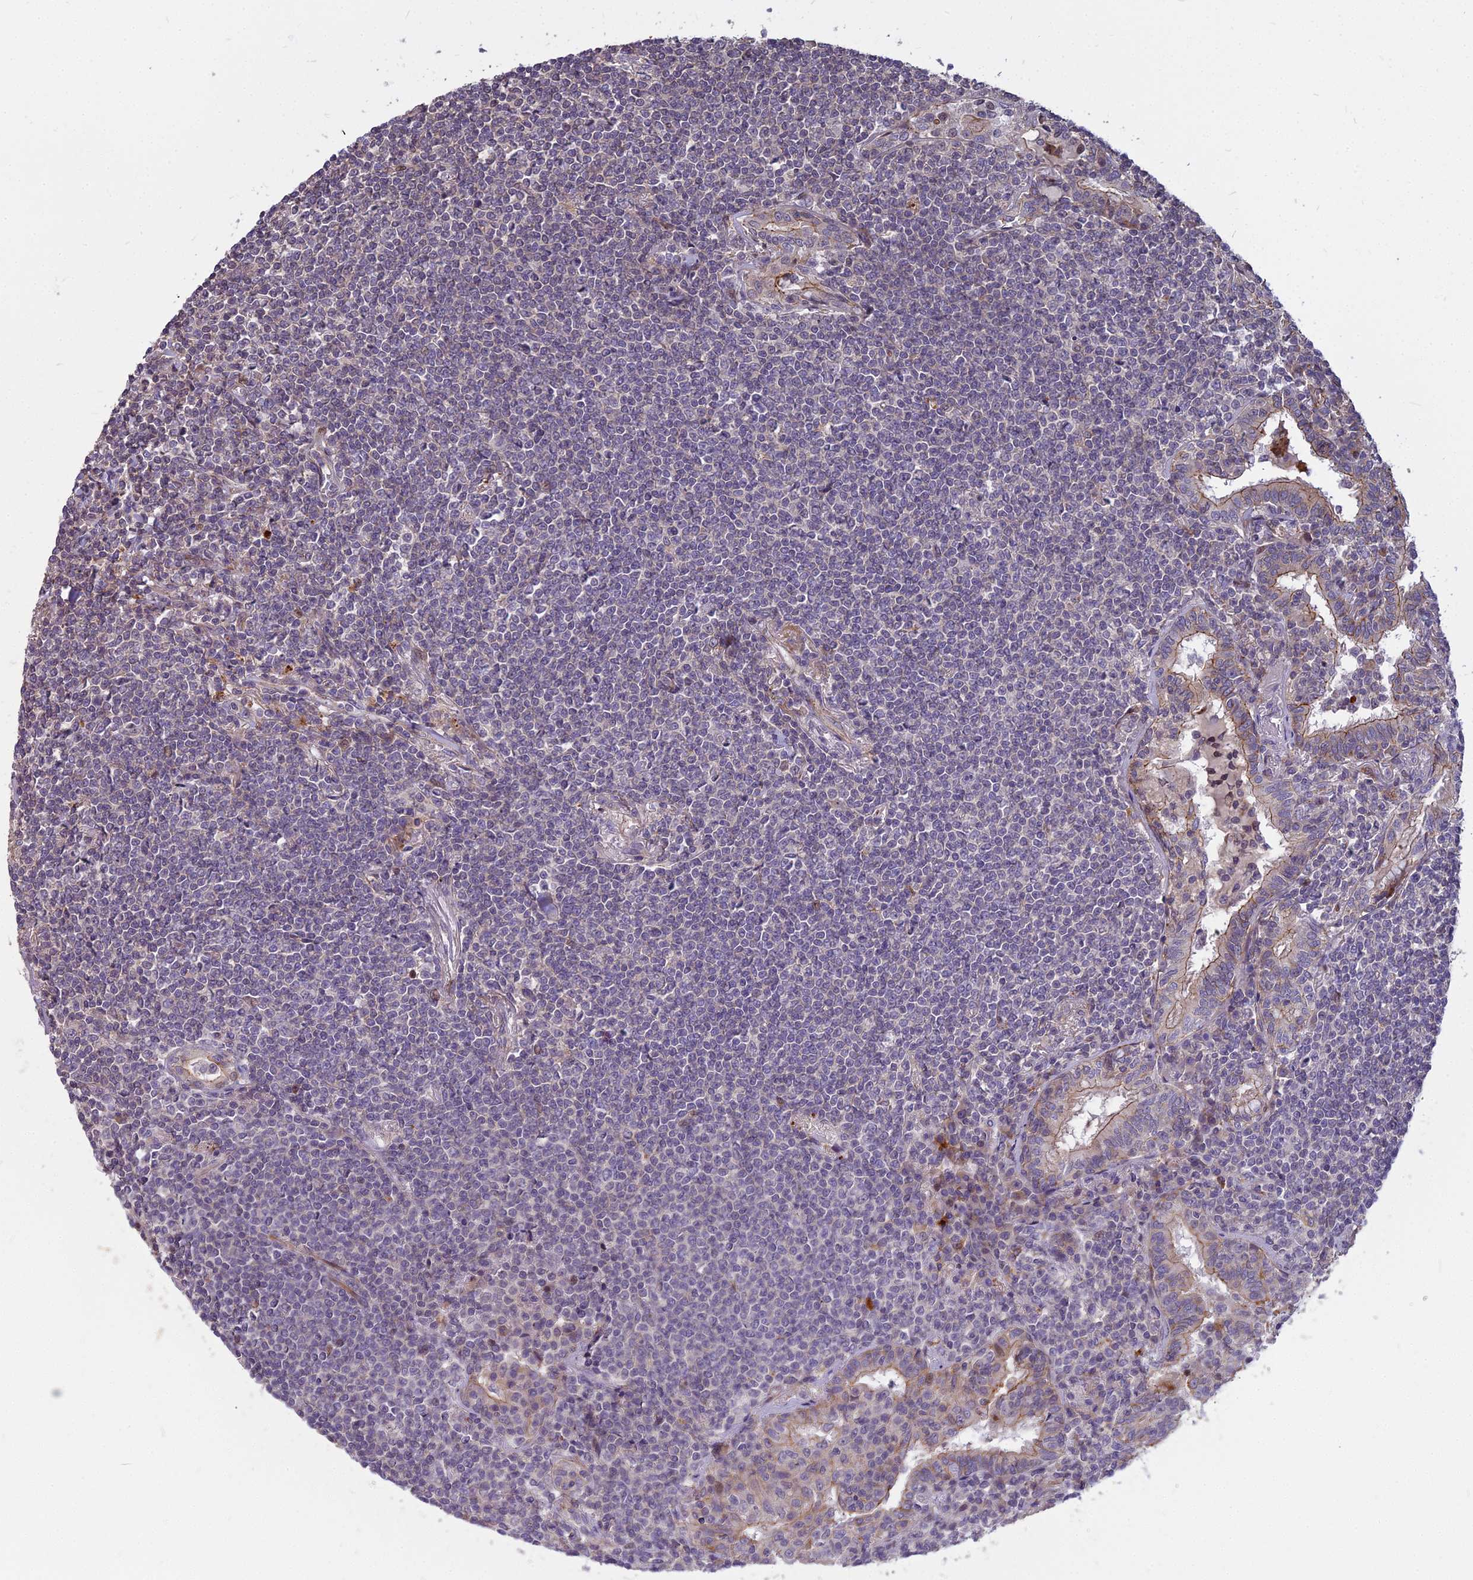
{"staining": {"intensity": "negative", "quantity": "none", "location": "none"}, "tissue": "lymphoma", "cell_type": "Tumor cells", "image_type": "cancer", "snomed": [{"axis": "morphology", "description": "Malignant lymphoma, non-Hodgkin's type, Low grade"}, {"axis": "topography", "description": "Lung"}], "caption": "IHC histopathology image of neoplastic tissue: human lymphoma stained with DAB exhibits no significant protein staining in tumor cells. The staining is performed using DAB (3,3'-diaminobenzidine) brown chromogen with nuclei counter-stained in using hematoxylin.", "gene": "GLYATL3", "patient": {"sex": "female", "age": 71}}